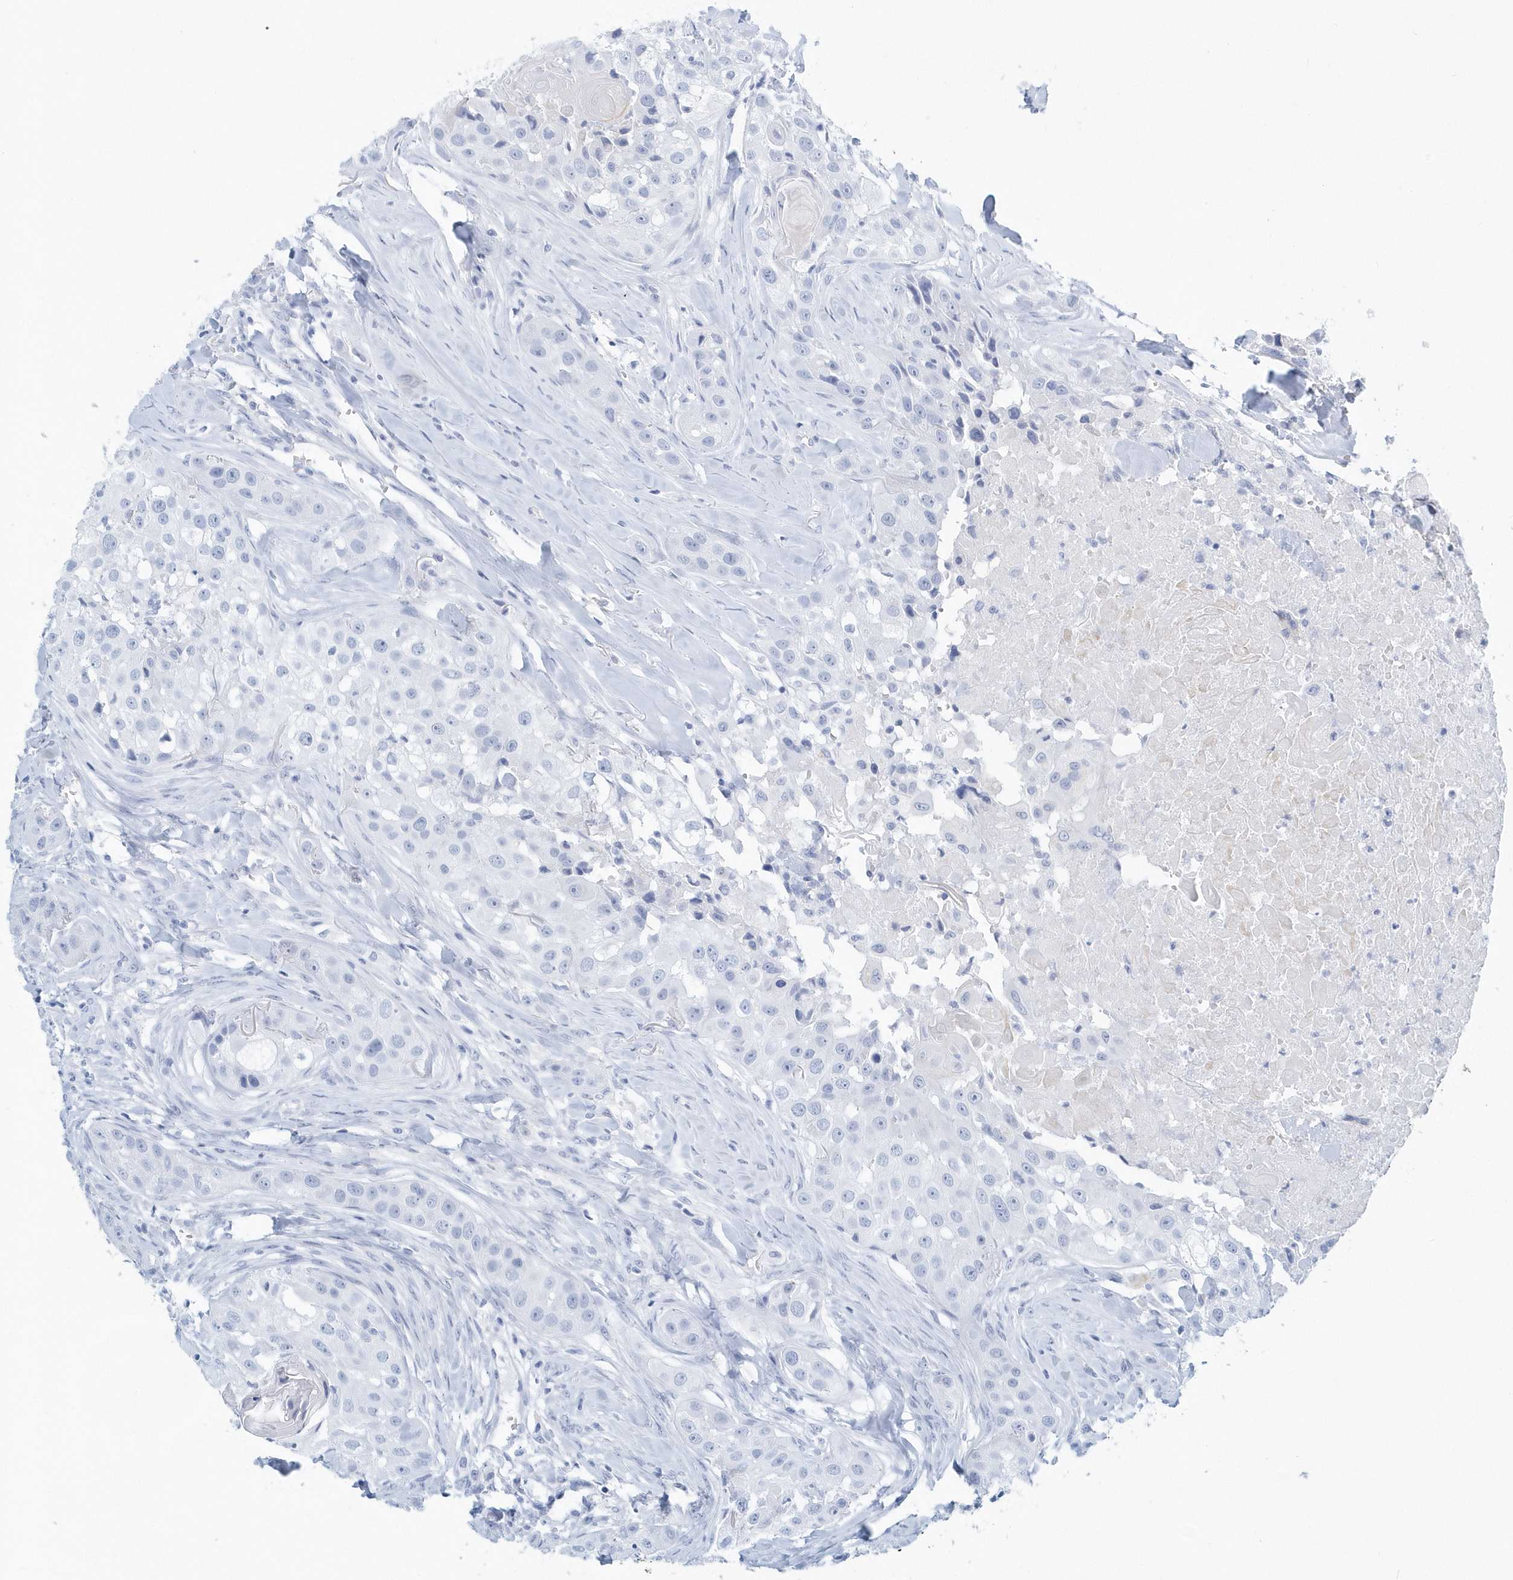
{"staining": {"intensity": "negative", "quantity": "none", "location": "none"}, "tissue": "head and neck cancer", "cell_type": "Tumor cells", "image_type": "cancer", "snomed": [{"axis": "morphology", "description": "Normal tissue, NOS"}, {"axis": "morphology", "description": "Squamous cell carcinoma, NOS"}, {"axis": "topography", "description": "Skeletal muscle"}, {"axis": "topography", "description": "Head-Neck"}], "caption": "This is an immunohistochemistry image of squamous cell carcinoma (head and neck). There is no positivity in tumor cells.", "gene": "PTPRO", "patient": {"sex": "male", "age": 51}}